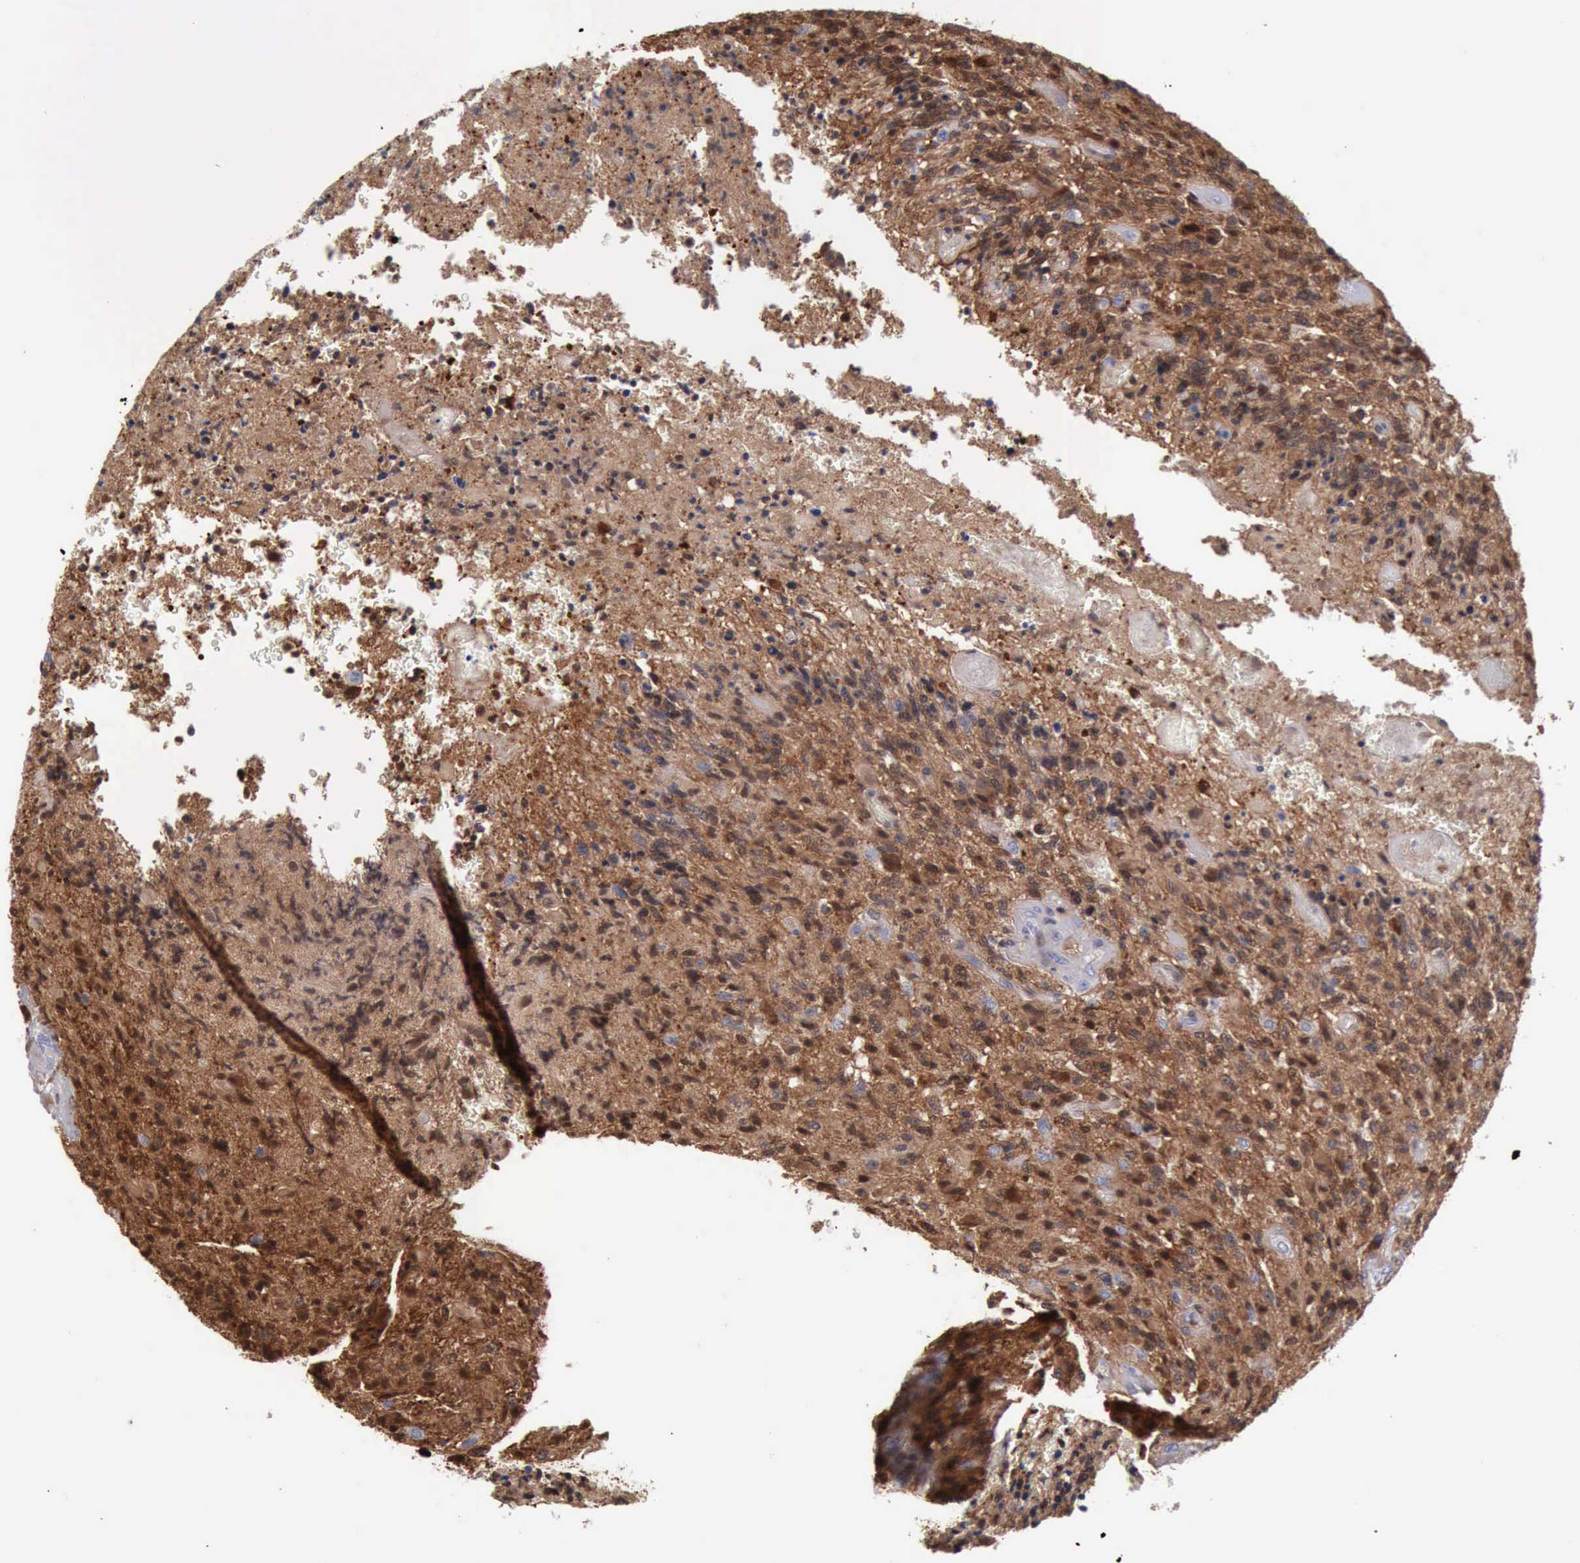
{"staining": {"intensity": "strong", "quantity": ">75%", "location": "cytoplasmic/membranous"}, "tissue": "glioma", "cell_type": "Tumor cells", "image_type": "cancer", "snomed": [{"axis": "morphology", "description": "Glioma, malignant, High grade"}, {"axis": "topography", "description": "Brain"}], "caption": "IHC (DAB) staining of human high-grade glioma (malignant) displays strong cytoplasmic/membranous protein expression in approximately >75% of tumor cells. The protein of interest is stained brown, and the nuclei are stained in blue (DAB (3,3'-diaminobenzidine) IHC with brightfield microscopy, high magnification).", "gene": "FHL1", "patient": {"sex": "male", "age": 36}}